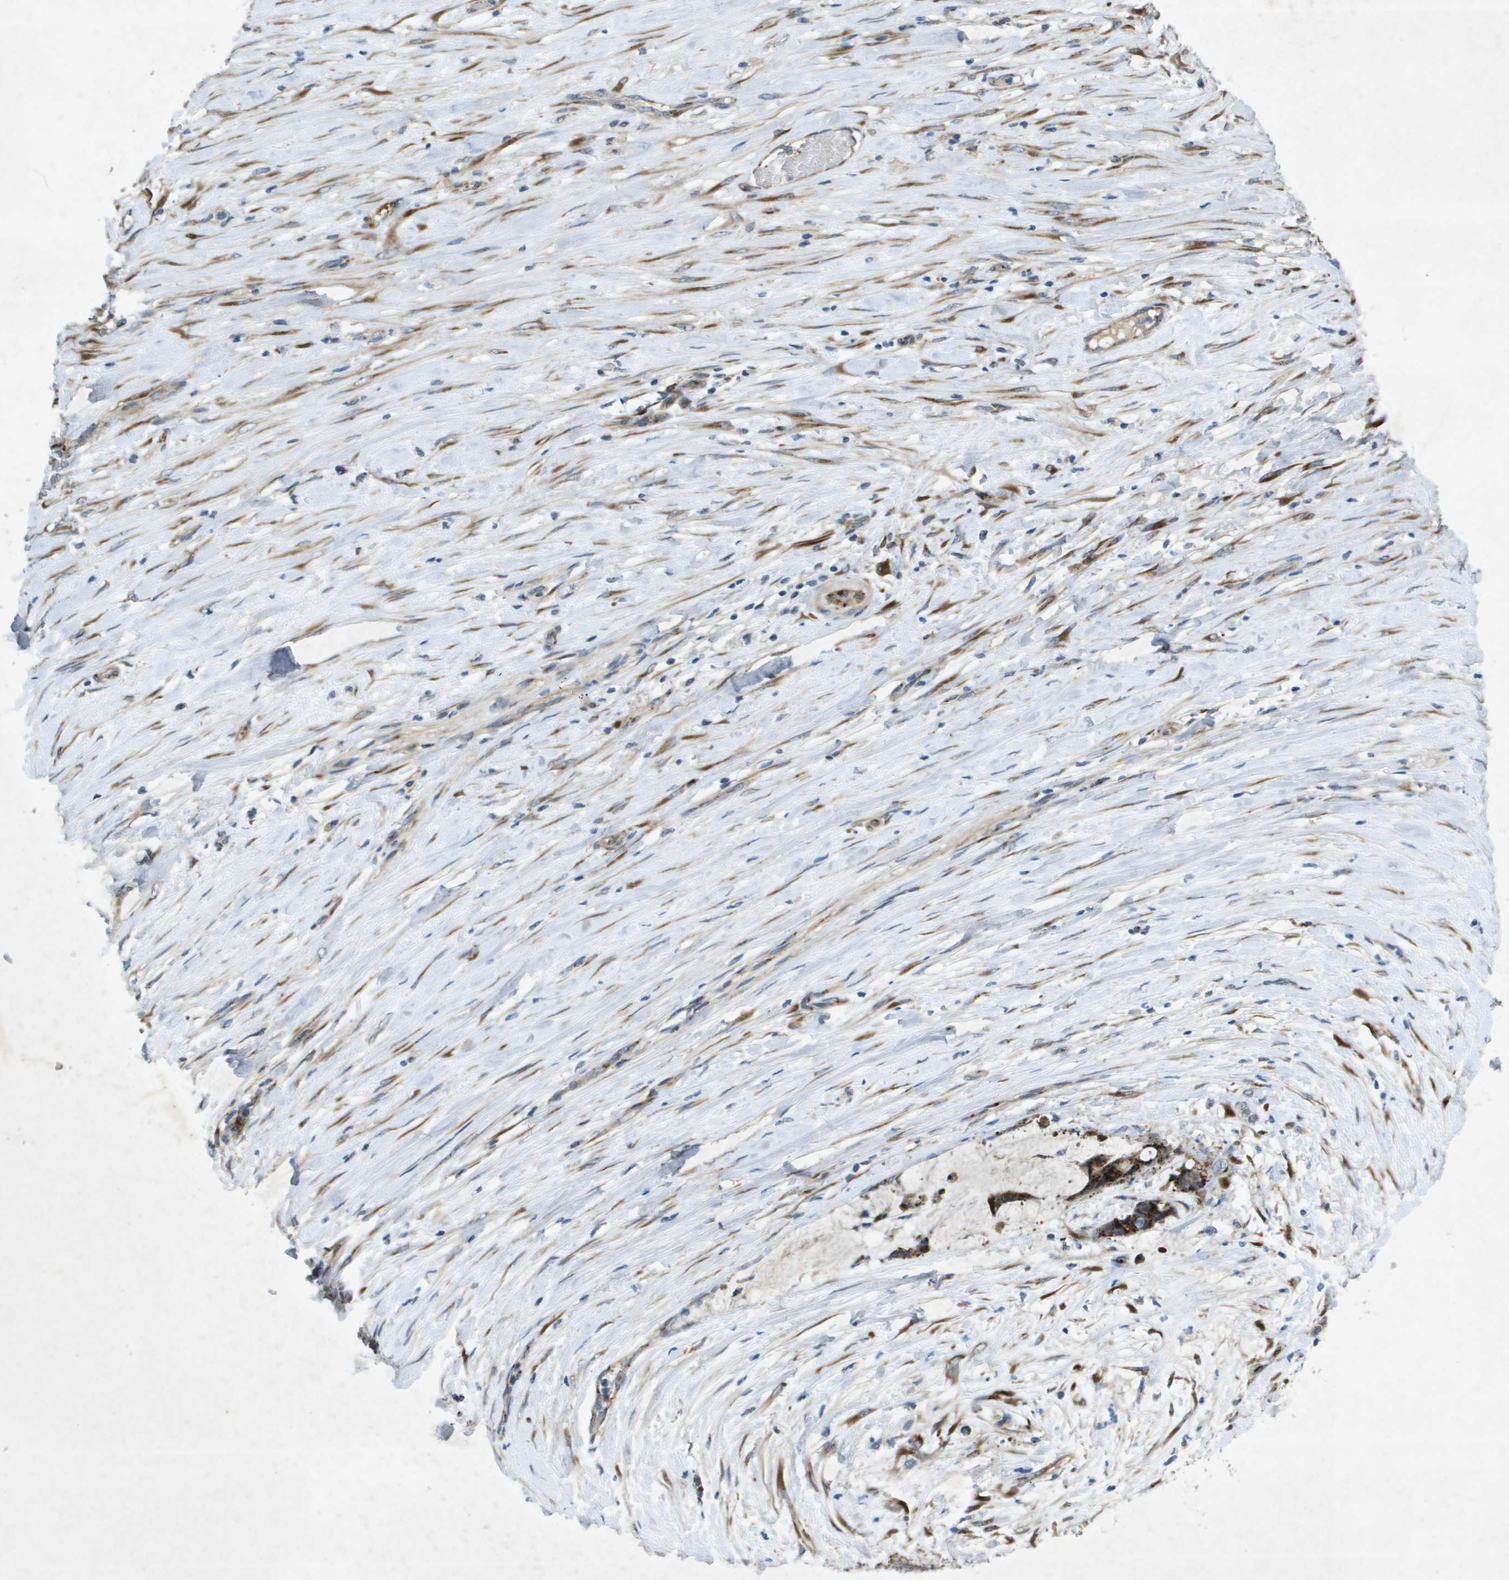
{"staining": {"intensity": "strong", "quantity": ">75%", "location": "cytoplasmic/membranous"}, "tissue": "liver cancer", "cell_type": "Tumor cells", "image_type": "cancer", "snomed": [{"axis": "morphology", "description": "Cholangiocarcinoma"}, {"axis": "topography", "description": "Liver"}], "caption": "Liver cancer (cholangiocarcinoma) stained for a protein (brown) displays strong cytoplasmic/membranous positive expression in about >75% of tumor cells.", "gene": "QSOX2", "patient": {"sex": "female", "age": 73}}